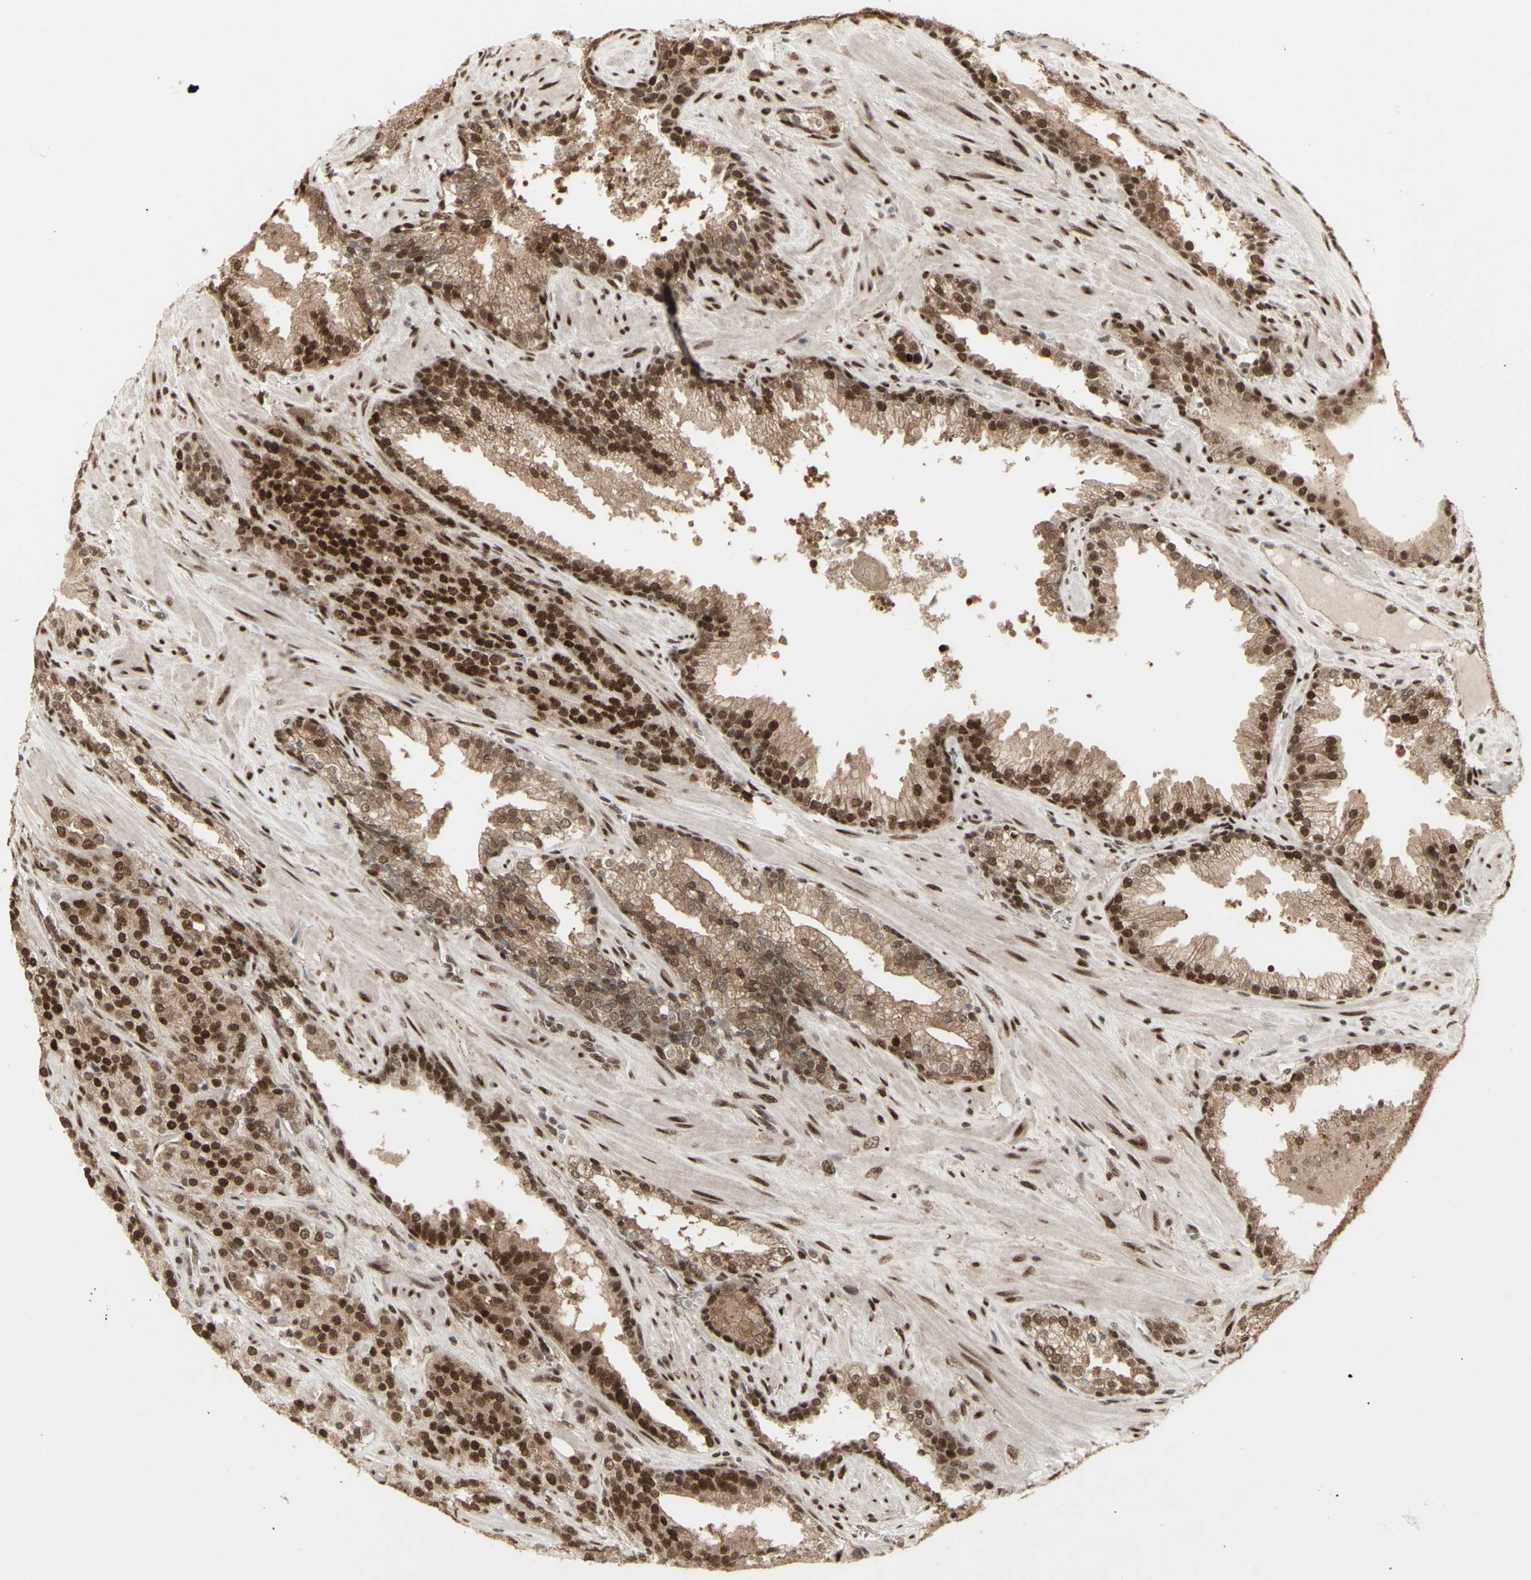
{"staining": {"intensity": "moderate", "quantity": ">75%", "location": "cytoplasmic/membranous,nuclear"}, "tissue": "prostate cancer", "cell_type": "Tumor cells", "image_type": "cancer", "snomed": [{"axis": "morphology", "description": "Adenocarcinoma, High grade"}, {"axis": "topography", "description": "Prostate"}], "caption": "An image of human high-grade adenocarcinoma (prostate) stained for a protein displays moderate cytoplasmic/membranous and nuclear brown staining in tumor cells.", "gene": "CBX1", "patient": {"sex": "male", "age": 71}}